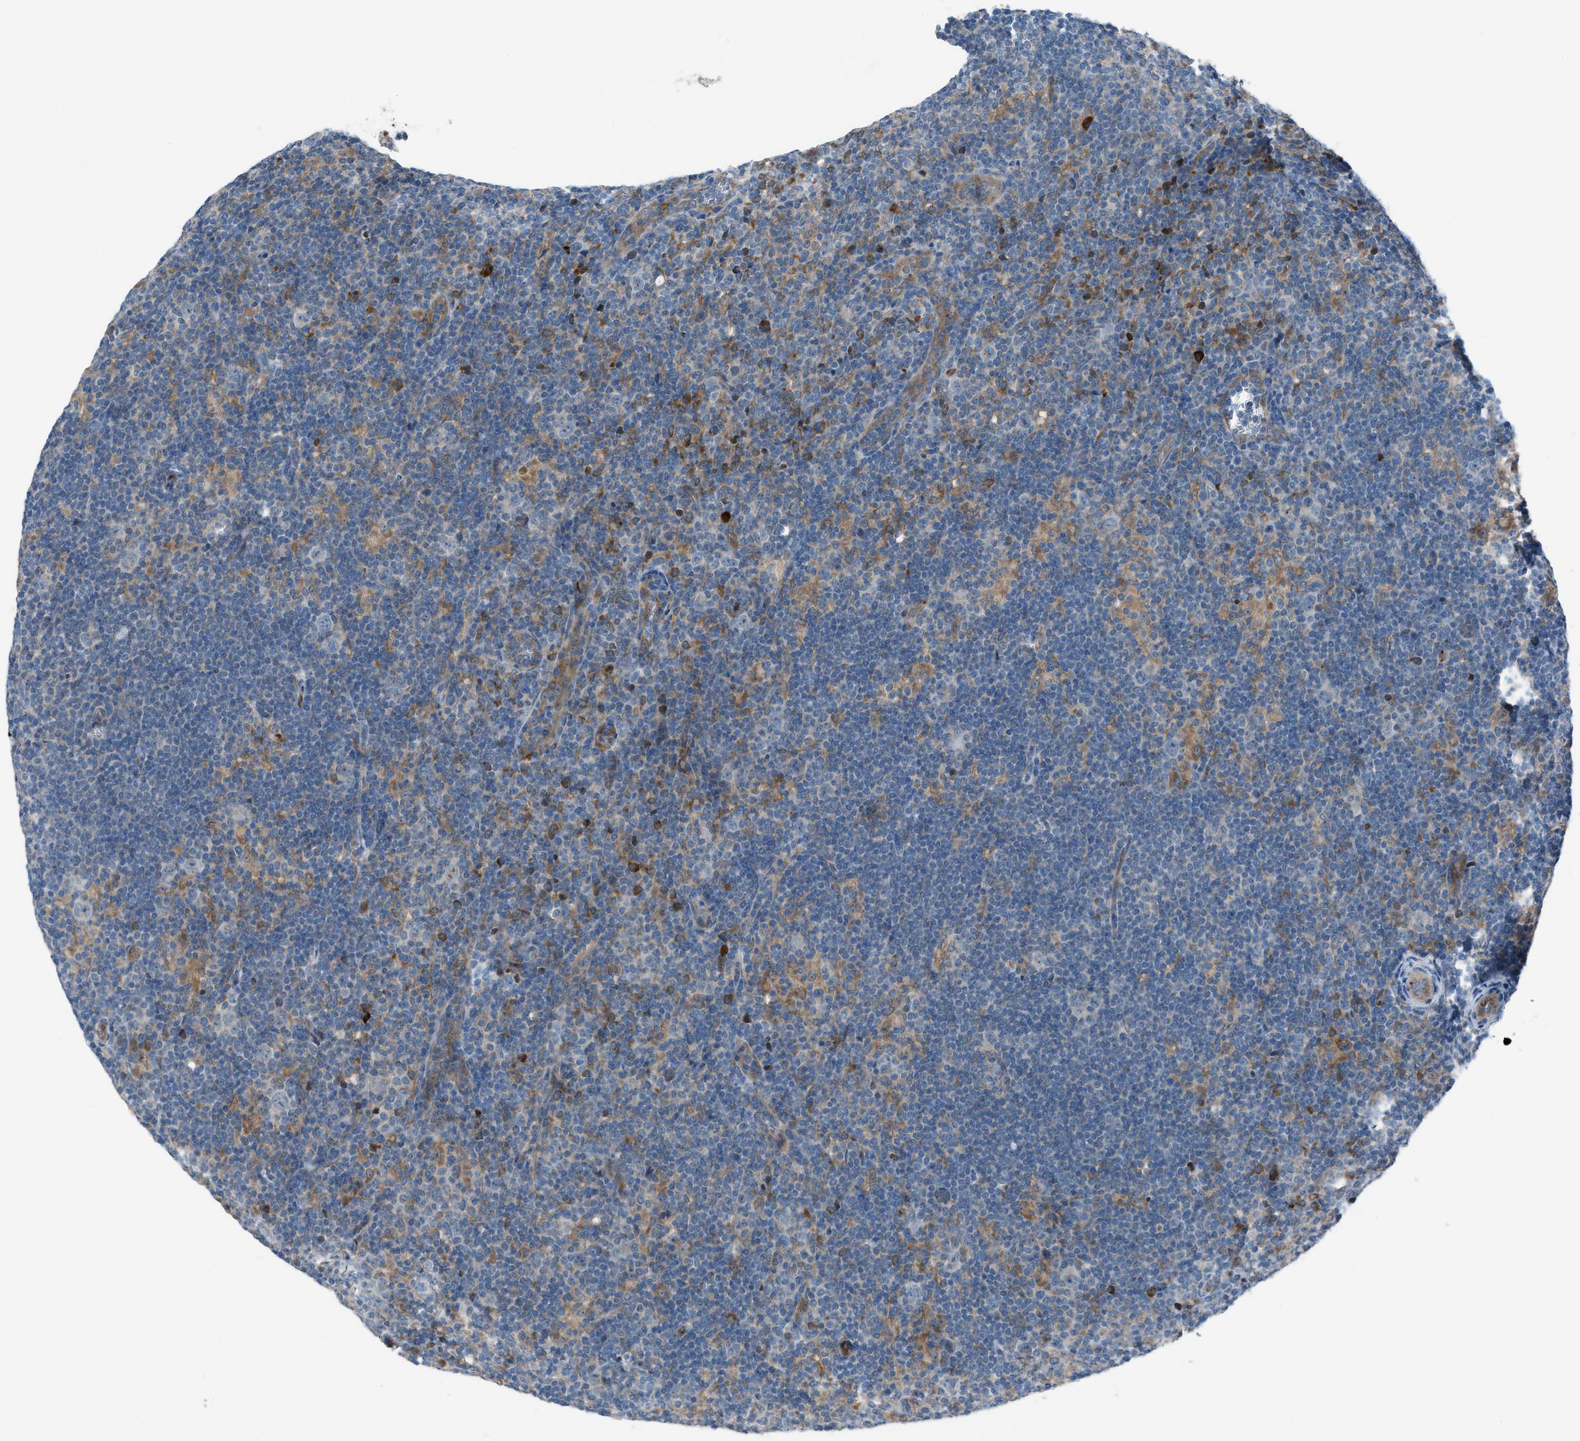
{"staining": {"intensity": "negative", "quantity": "none", "location": "none"}, "tissue": "lymphoma", "cell_type": "Tumor cells", "image_type": "cancer", "snomed": [{"axis": "morphology", "description": "Hodgkin's disease, NOS"}, {"axis": "topography", "description": "Lymph node"}], "caption": "Immunohistochemistry of lymphoma reveals no positivity in tumor cells.", "gene": "HEG1", "patient": {"sex": "female", "age": 57}}